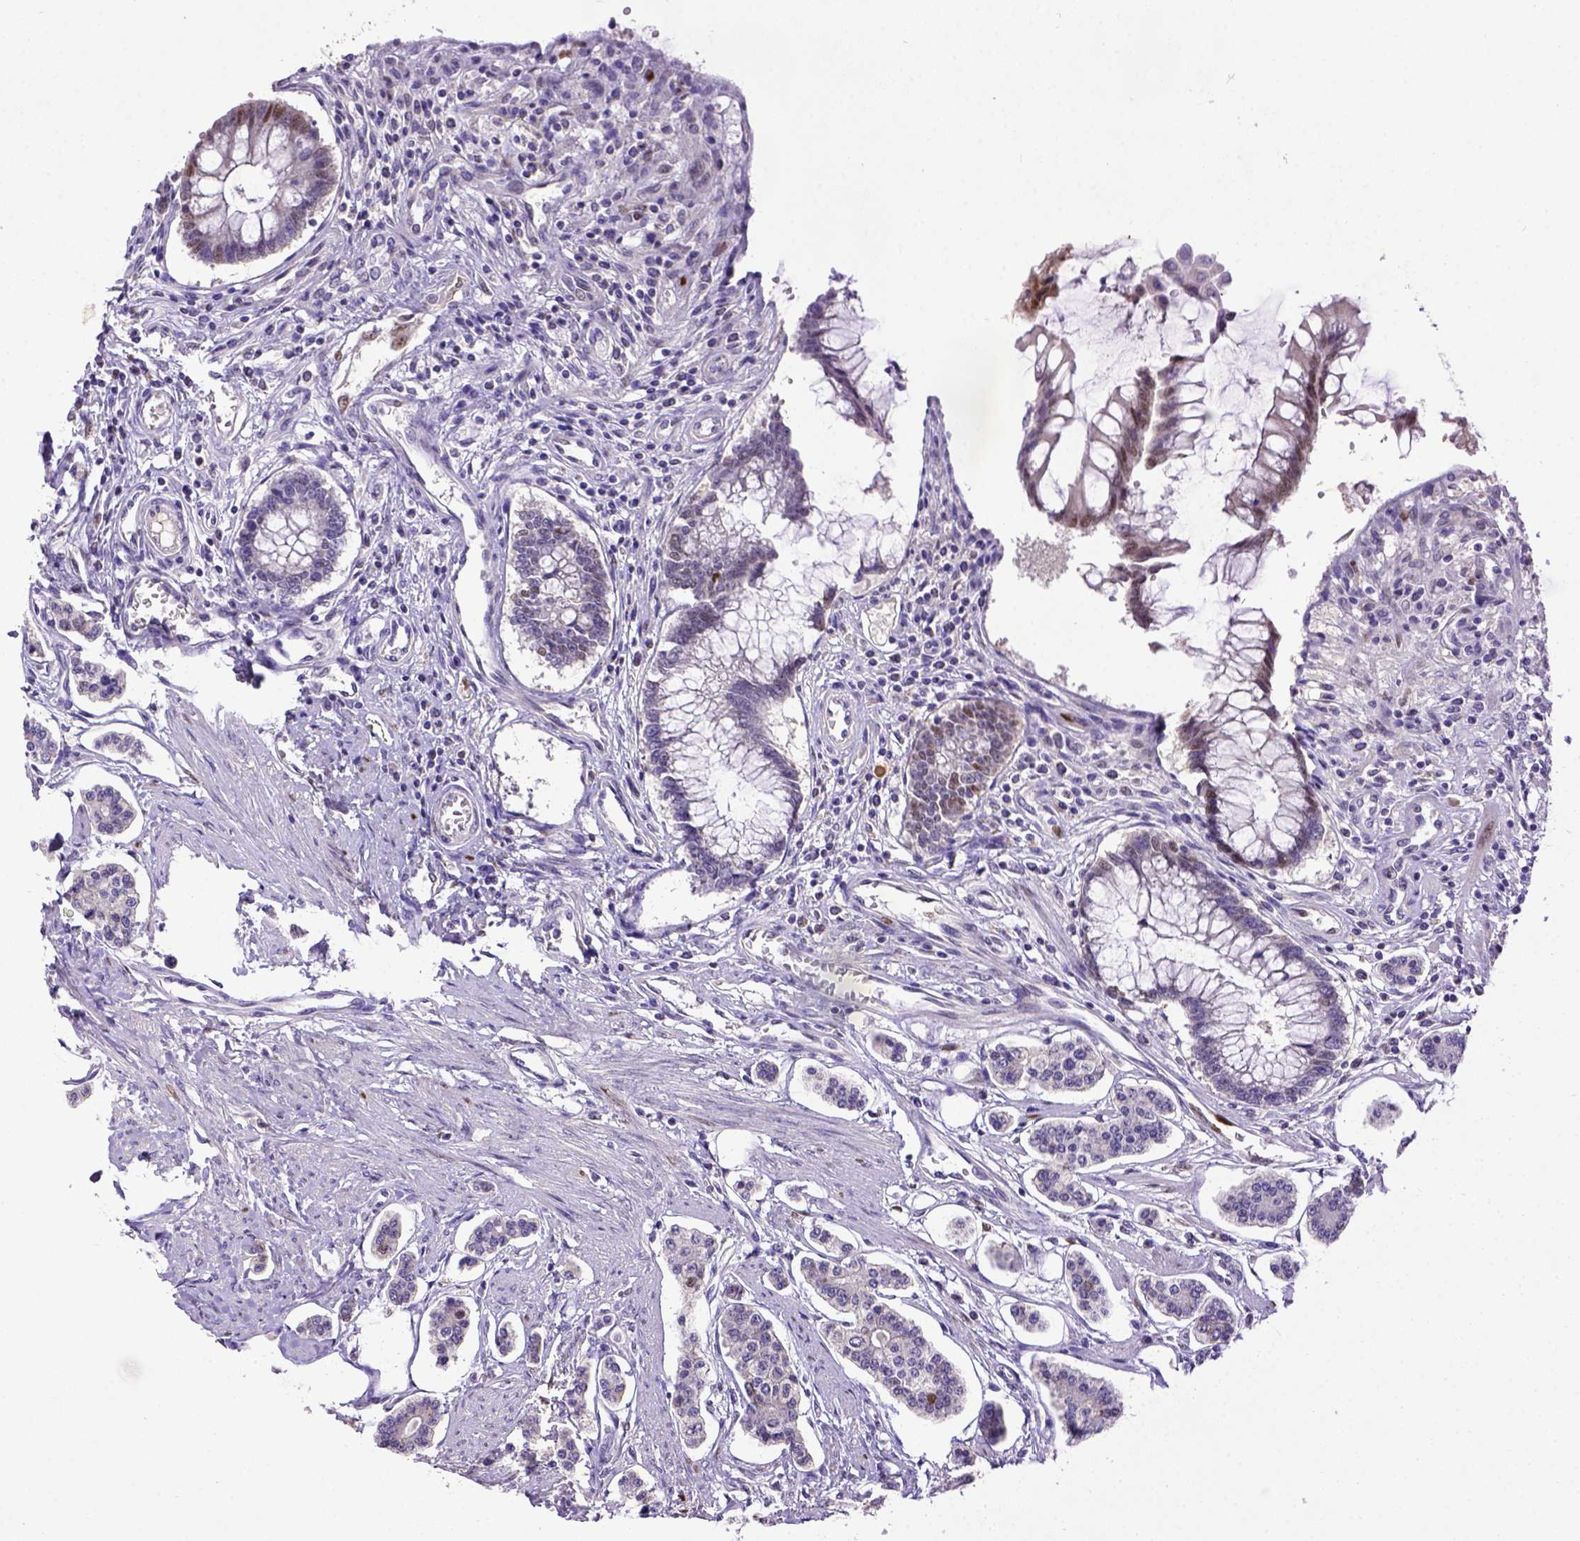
{"staining": {"intensity": "negative", "quantity": "none", "location": "none"}, "tissue": "carcinoid", "cell_type": "Tumor cells", "image_type": "cancer", "snomed": [{"axis": "morphology", "description": "Carcinoid, malignant, NOS"}, {"axis": "topography", "description": "Small intestine"}], "caption": "The micrograph shows no staining of tumor cells in carcinoid.", "gene": "CDKN1A", "patient": {"sex": "female", "age": 65}}